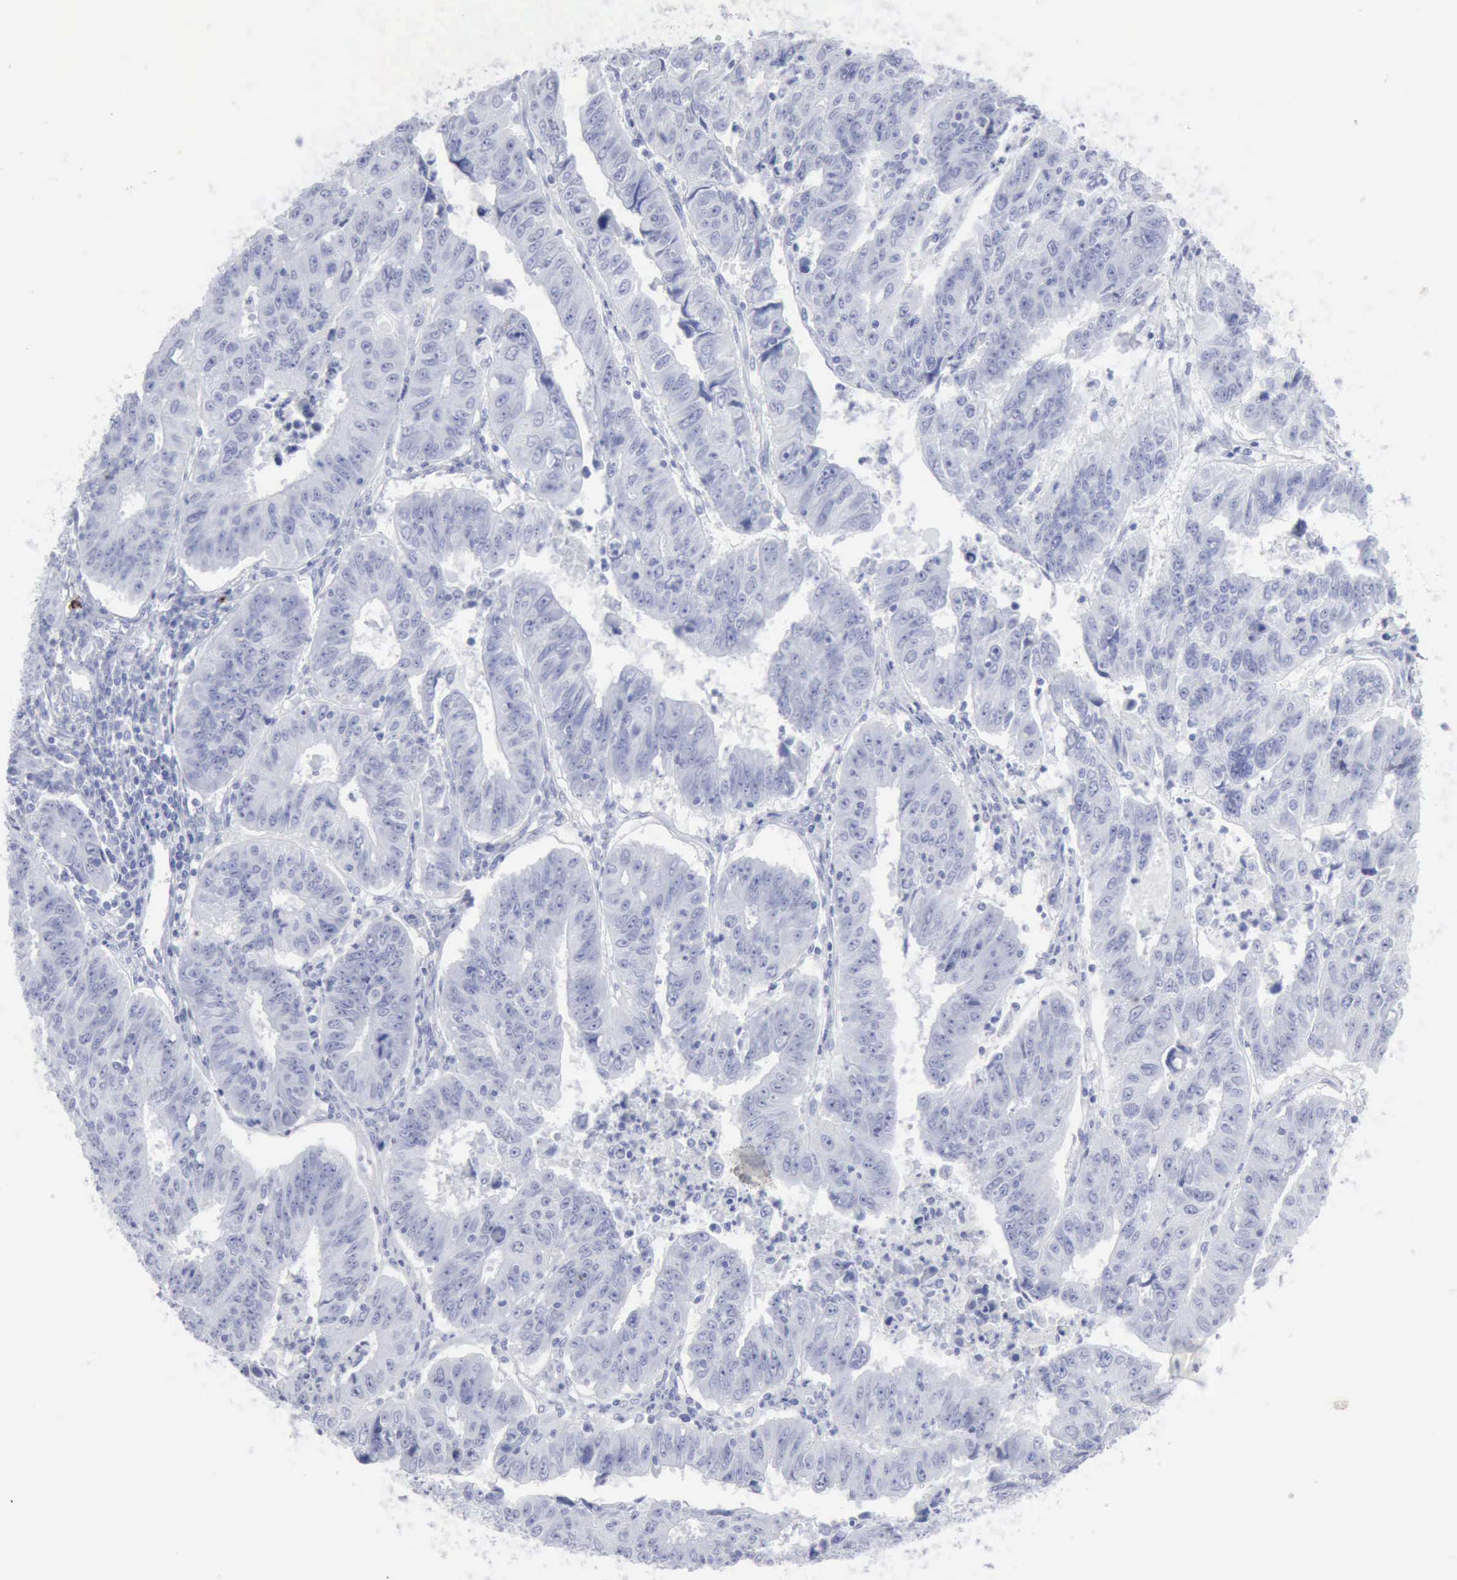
{"staining": {"intensity": "negative", "quantity": "none", "location": "none"}, "tissue": "endometrial cancer", "cell_type": "Tumor cells", "image_type": "cancer", "snomed": [{"axis": "morphology", "description": "Adenocarcinoma, NOS"}, {"axis": "topography", "description": "Endometrium"}], "caption": "An image of endometrial cancer (adenocarcinoma) stained for a protein demonstrates no brown staining in tumor cells.", "gene": "CMA1", "patient": {"sex": "female", "age": 42}}